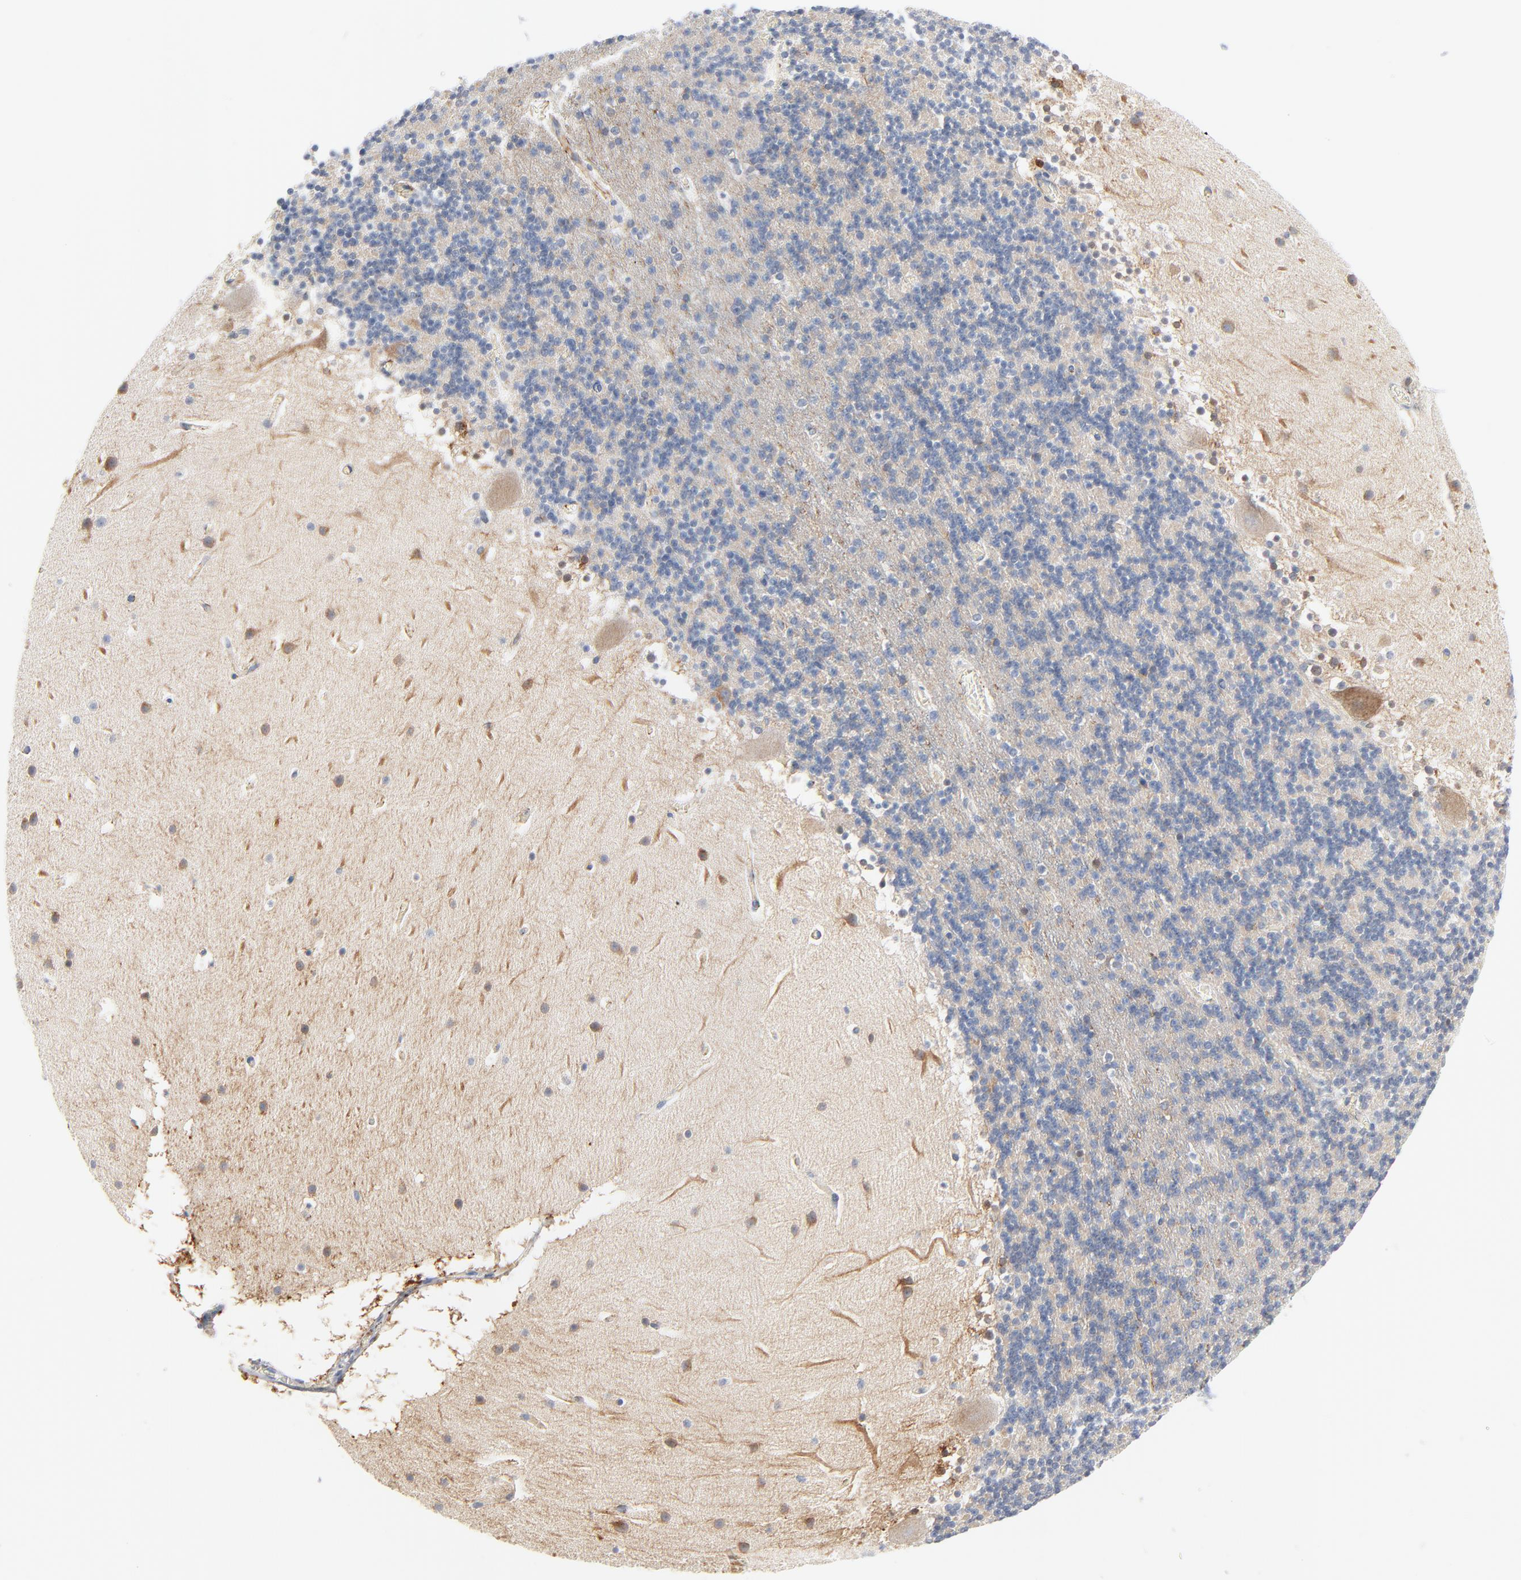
{"staining": {"intensity": "negative", "quantity": "none", "location": "none"}, "tissue": "cerebellum", "cell_type": "Cells in granular layer", "image_type": "normal", "snomed": [{"axis": "morphology", "description": "Normal tissue, NOS"}, {"axis": "topography", "description": "Cerebellum"}], "caption": "This histopathology image is of benign cerebellum stained with immunohistochemistry (IHC) to label a protein in brown with the nuclei are counter-stained blue. There is no expression in cells in granular layer.", "gene": "IFT43", "patient": {"sex": "male", "age": 45}}